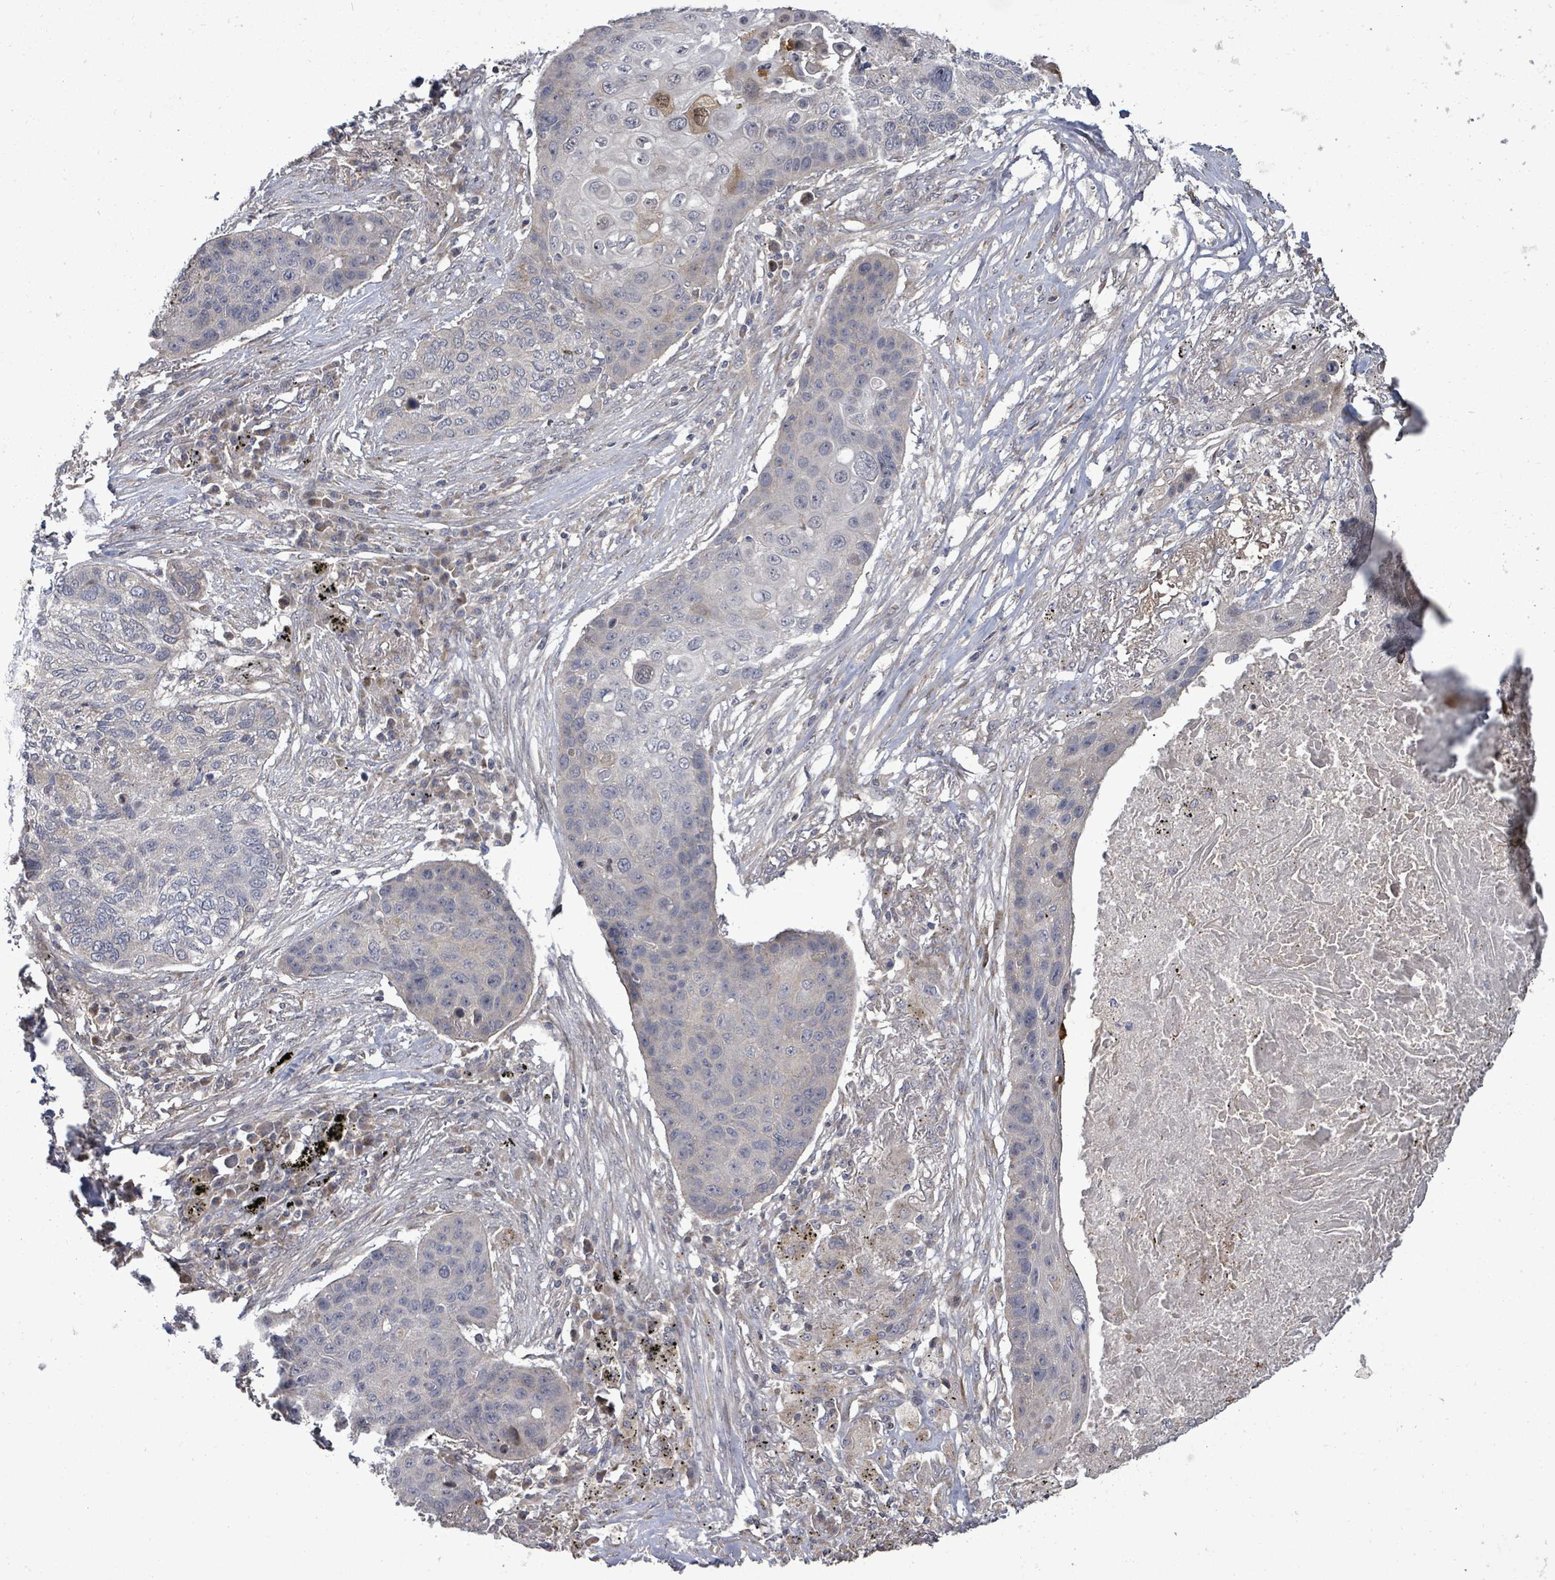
{"staining": {"intensity": "weak", "quantity": "<25%", "location": "cytoplasmic/membranous,nuclear"}, "tissue": "lung cancer", "cell_type": "Tumor cells", "image_type": "cancer", "snomed": [{"axis": "morphology", "description": "Squamous cell carcinoma, NOS"}, {"axis": "topography", "description": "Lung"}], "caption": "Histopathology image shows no protein staining in tumor cells of lung squamous cell carcinoma tissue. (IHC, brightfield microscopy, high magnification).", "gene": "KRTAP27-1", "patient": {"sex": "female", "age": 63}}